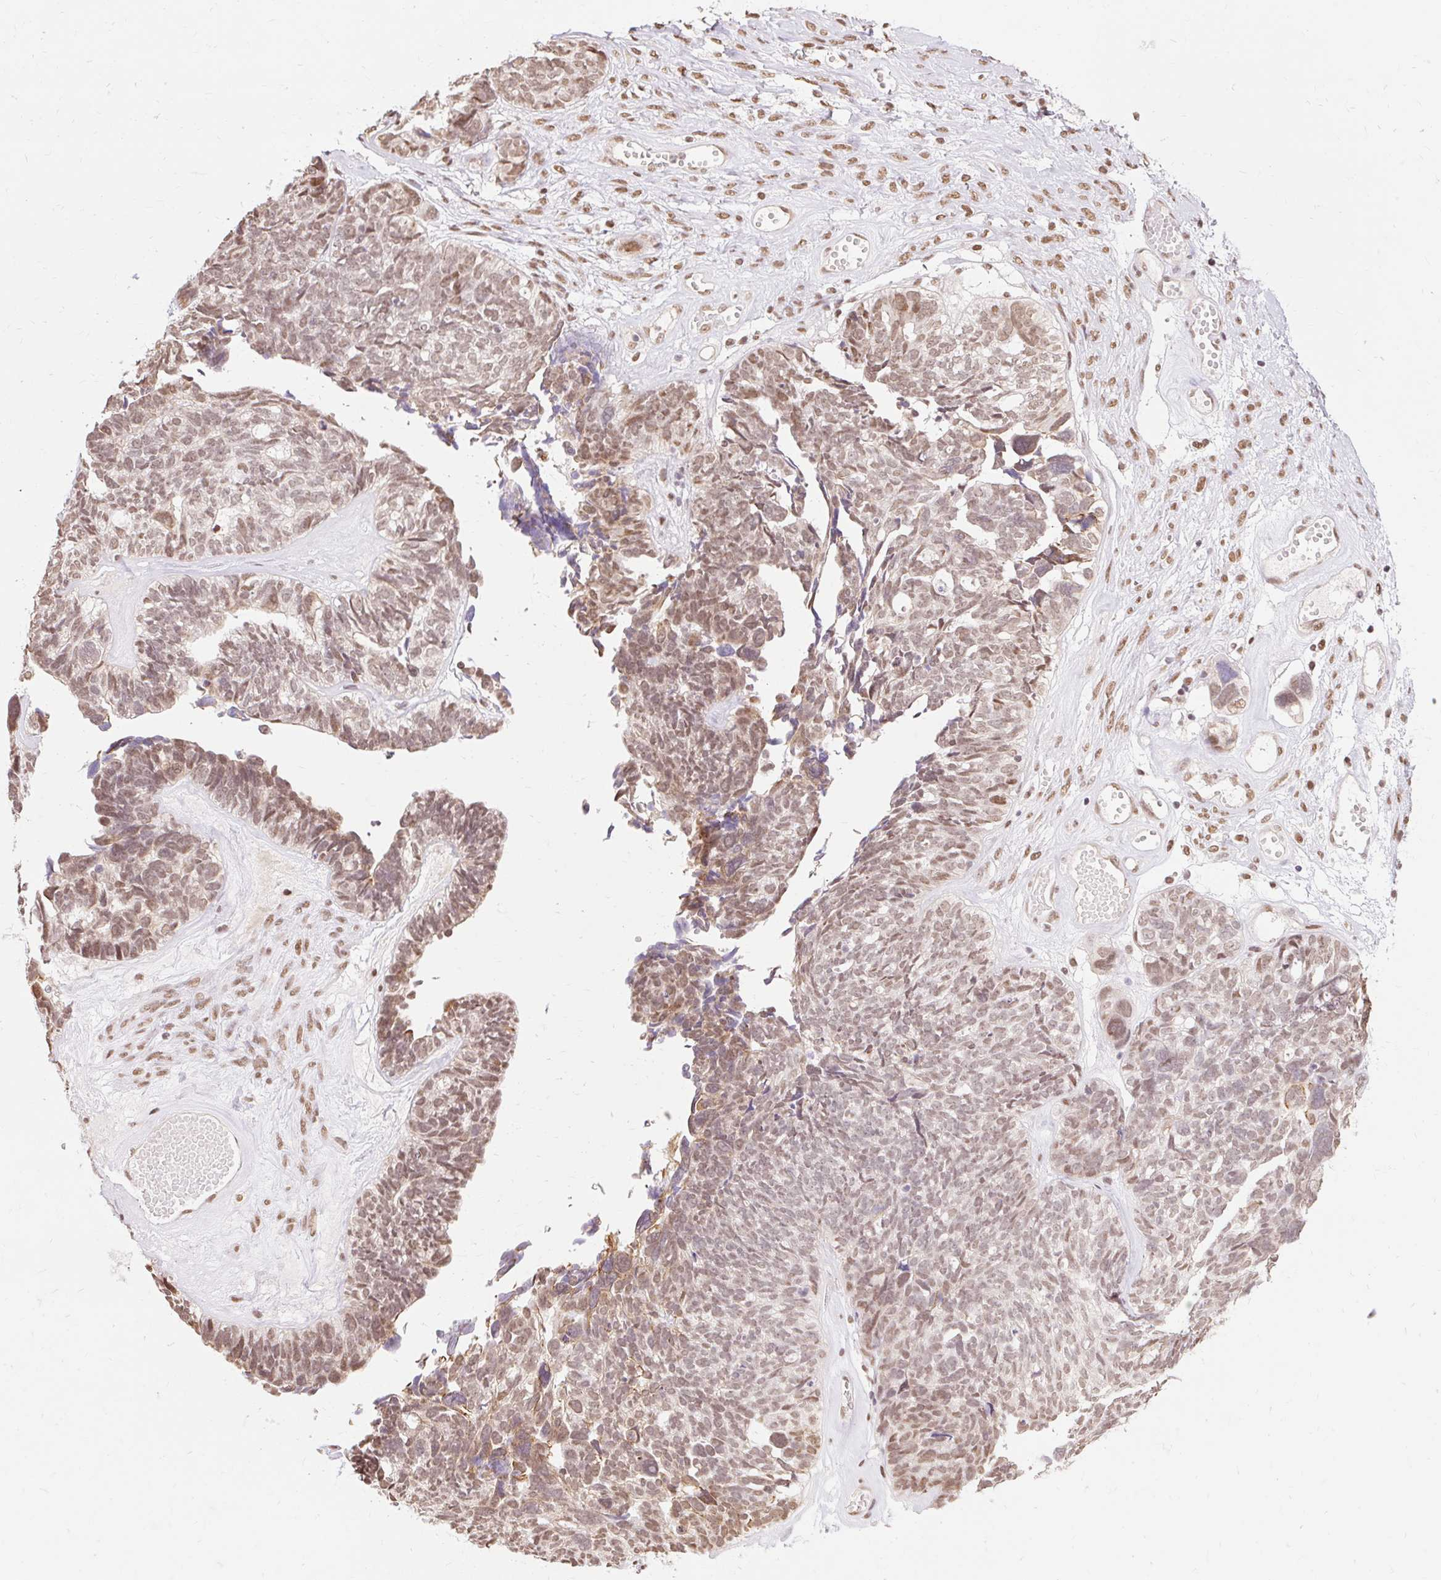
{"staining": {"intensity": "moderate", "quantity": ">75%", "location": "nuclear"}, "tissue": "ovarian cancer", "cell_type": "Tumor cells", "image_type": "cancer", "snomed": [{"axis": "morphology", "description": "Cystadenocarcinoma, serous, NOS"}, {"axis": "topography", "description": "Ovary"}], "caption": "Moderate nuclear positivity for a protein is appreciated in approximately >75% of tumor cells of serous cystadenocarcinoma (ovarian) using immunohistochemistry.", "gene": "NPIPB12", "patient": {"sex": "female", "age": 79}}